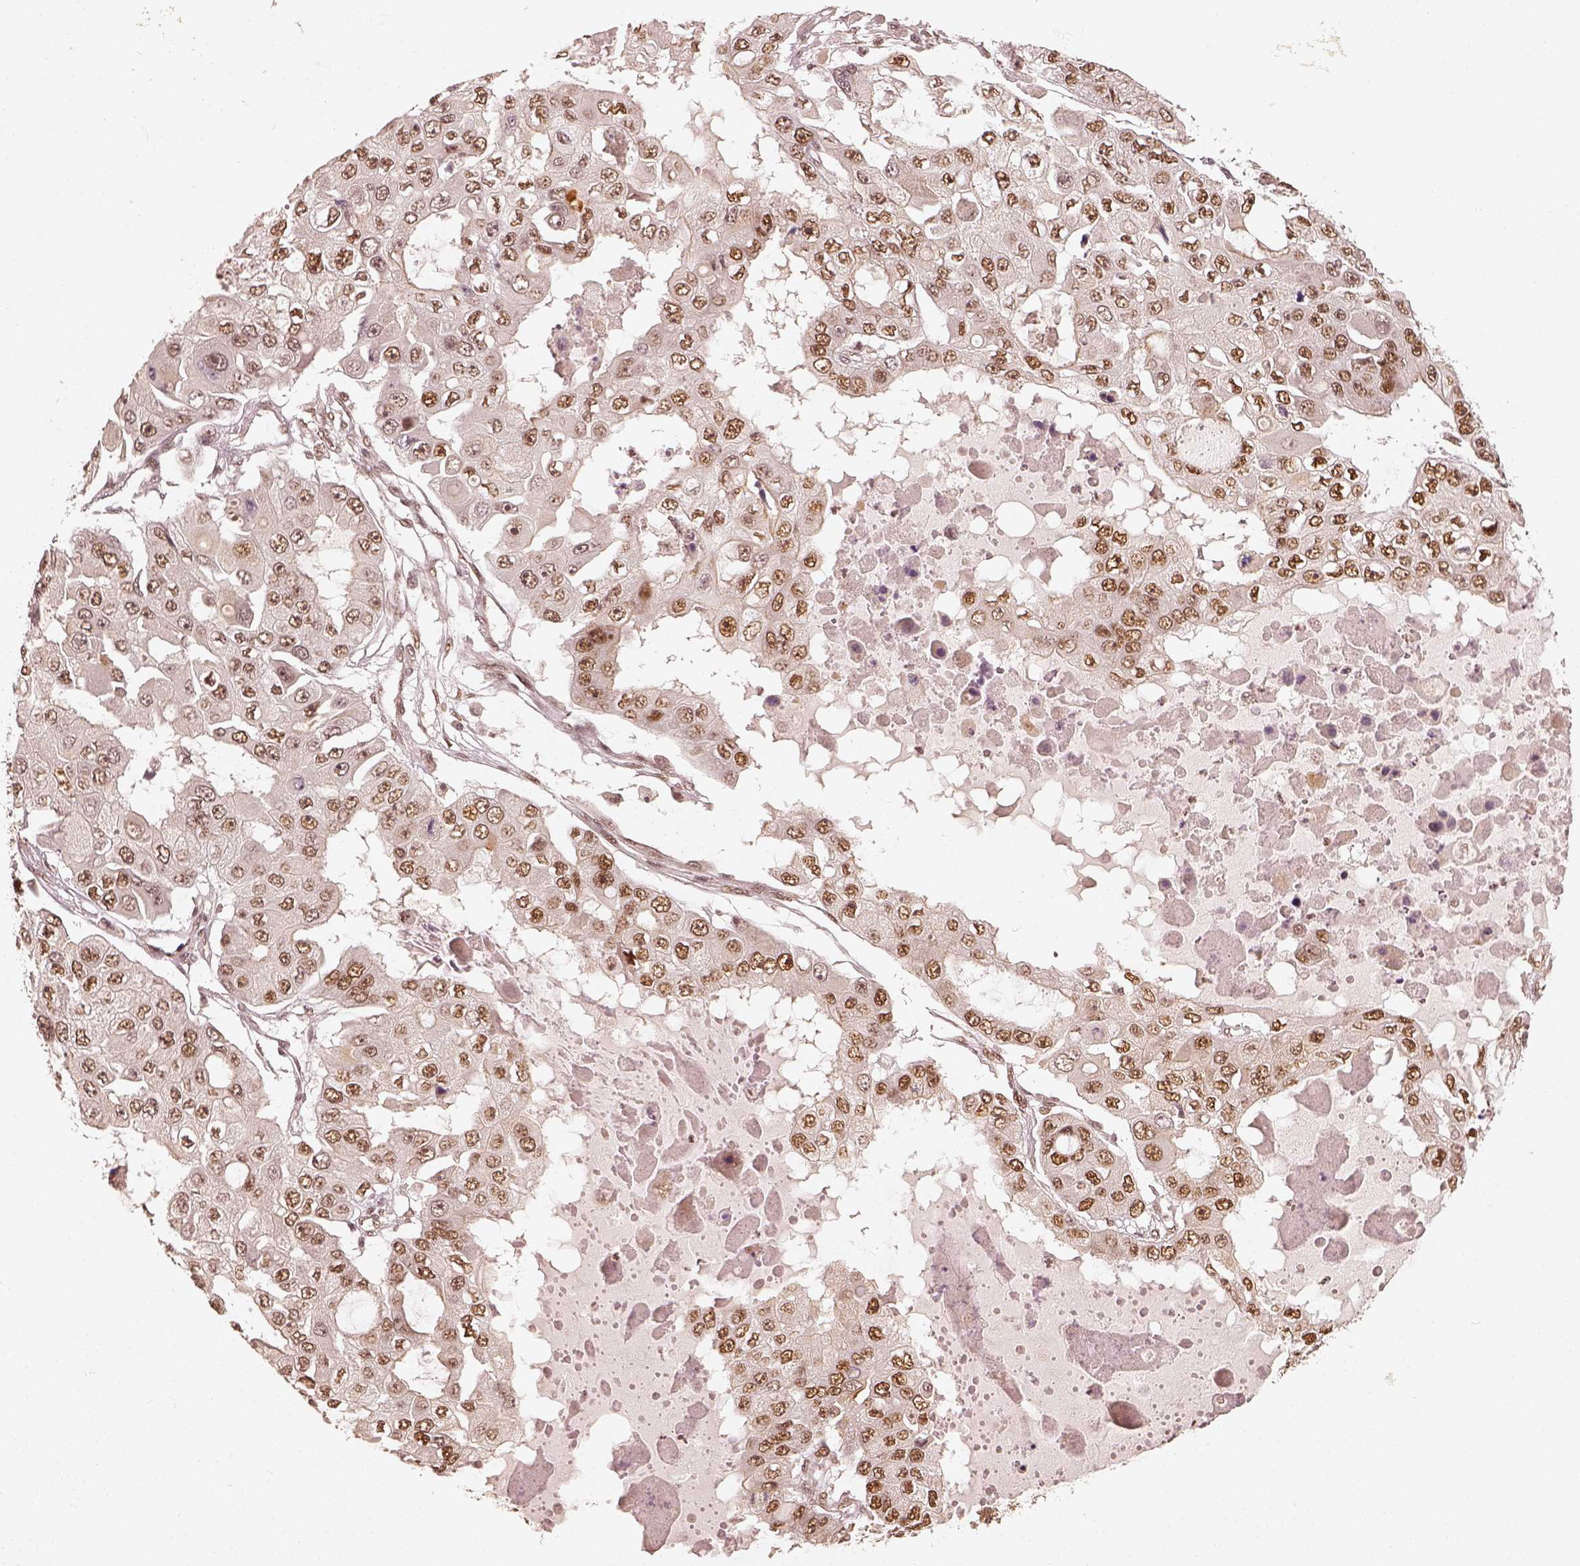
{"staining": {"intensity": "moderate", "quantity": ">75%", "location": "nuclear"}, "tissue": "ovarian cancer", "cell_type": "Tumor cells", "image_type": "cancer", "snomed": [{"axis": "morphology", "description": "Cystadenocarcinoma, serous, NOS"}, {"axis": "topography", "description": "Ovary"}], "caption": "Immunohistochemical staining of ovarian cancer shows medium levels of moderate nuclear protein staining in approximately >75% of tumor cells.", "gene": "GMEB2", "patient": {"sex": "female", "age": 56}}